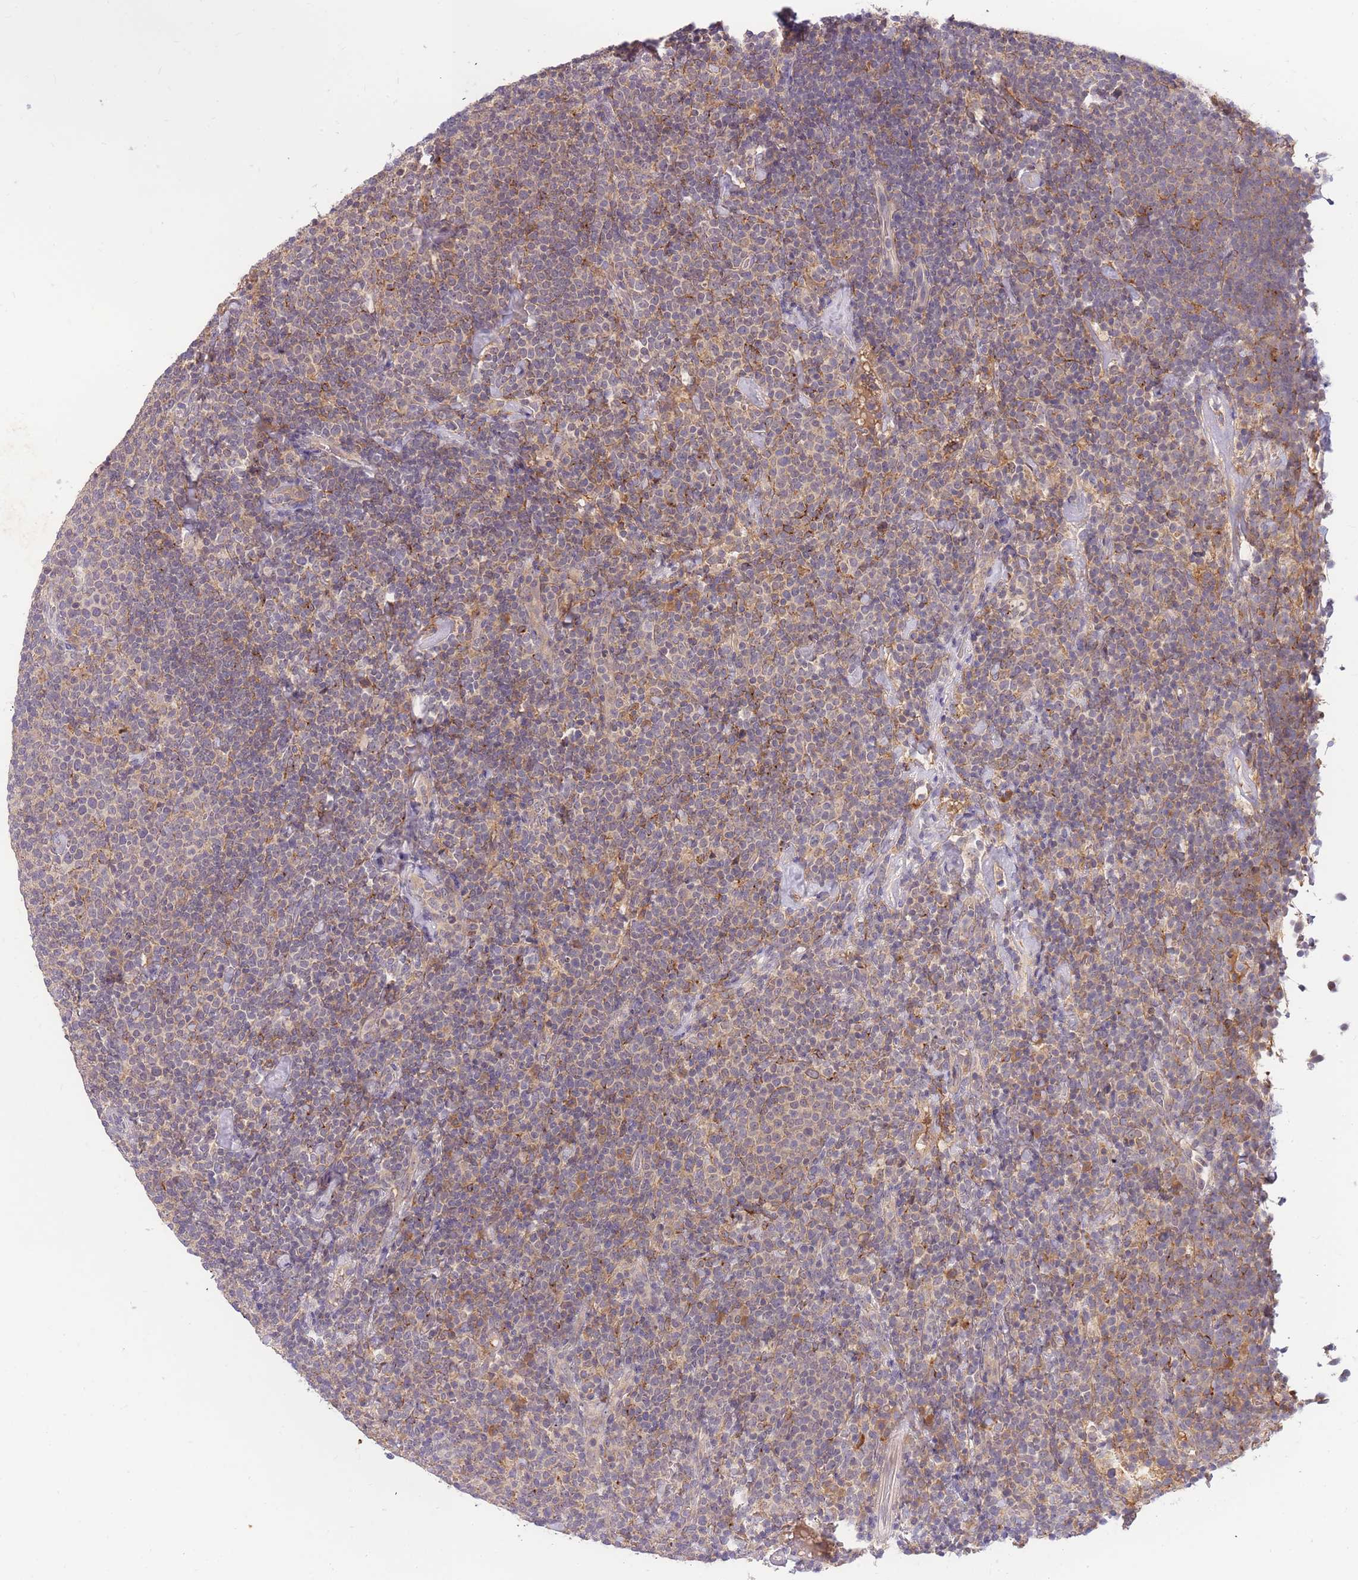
{"staining": {"intensity": "weak", "quantity": "25%-75%", "location": "cytoplasmic/membranous"}, "tissue": "lymphoma", "cell_type": "Tumor cells", "image_type": "cancer", "snomed": [{"axis": "morphology", "description": "Malignant lymphoma, non-Hodgkin's type, High grade"}, {"axis": "topography", "description": "Lymph node"}], "caption": "High-grade malignant lymphoma, non-Hodgkin's type stained for a protein displays weak cytoplasmic/membranous positivity in tumor cells.", "gene": "ZNF577", "patient": {"sex": "male", "age": 61}}